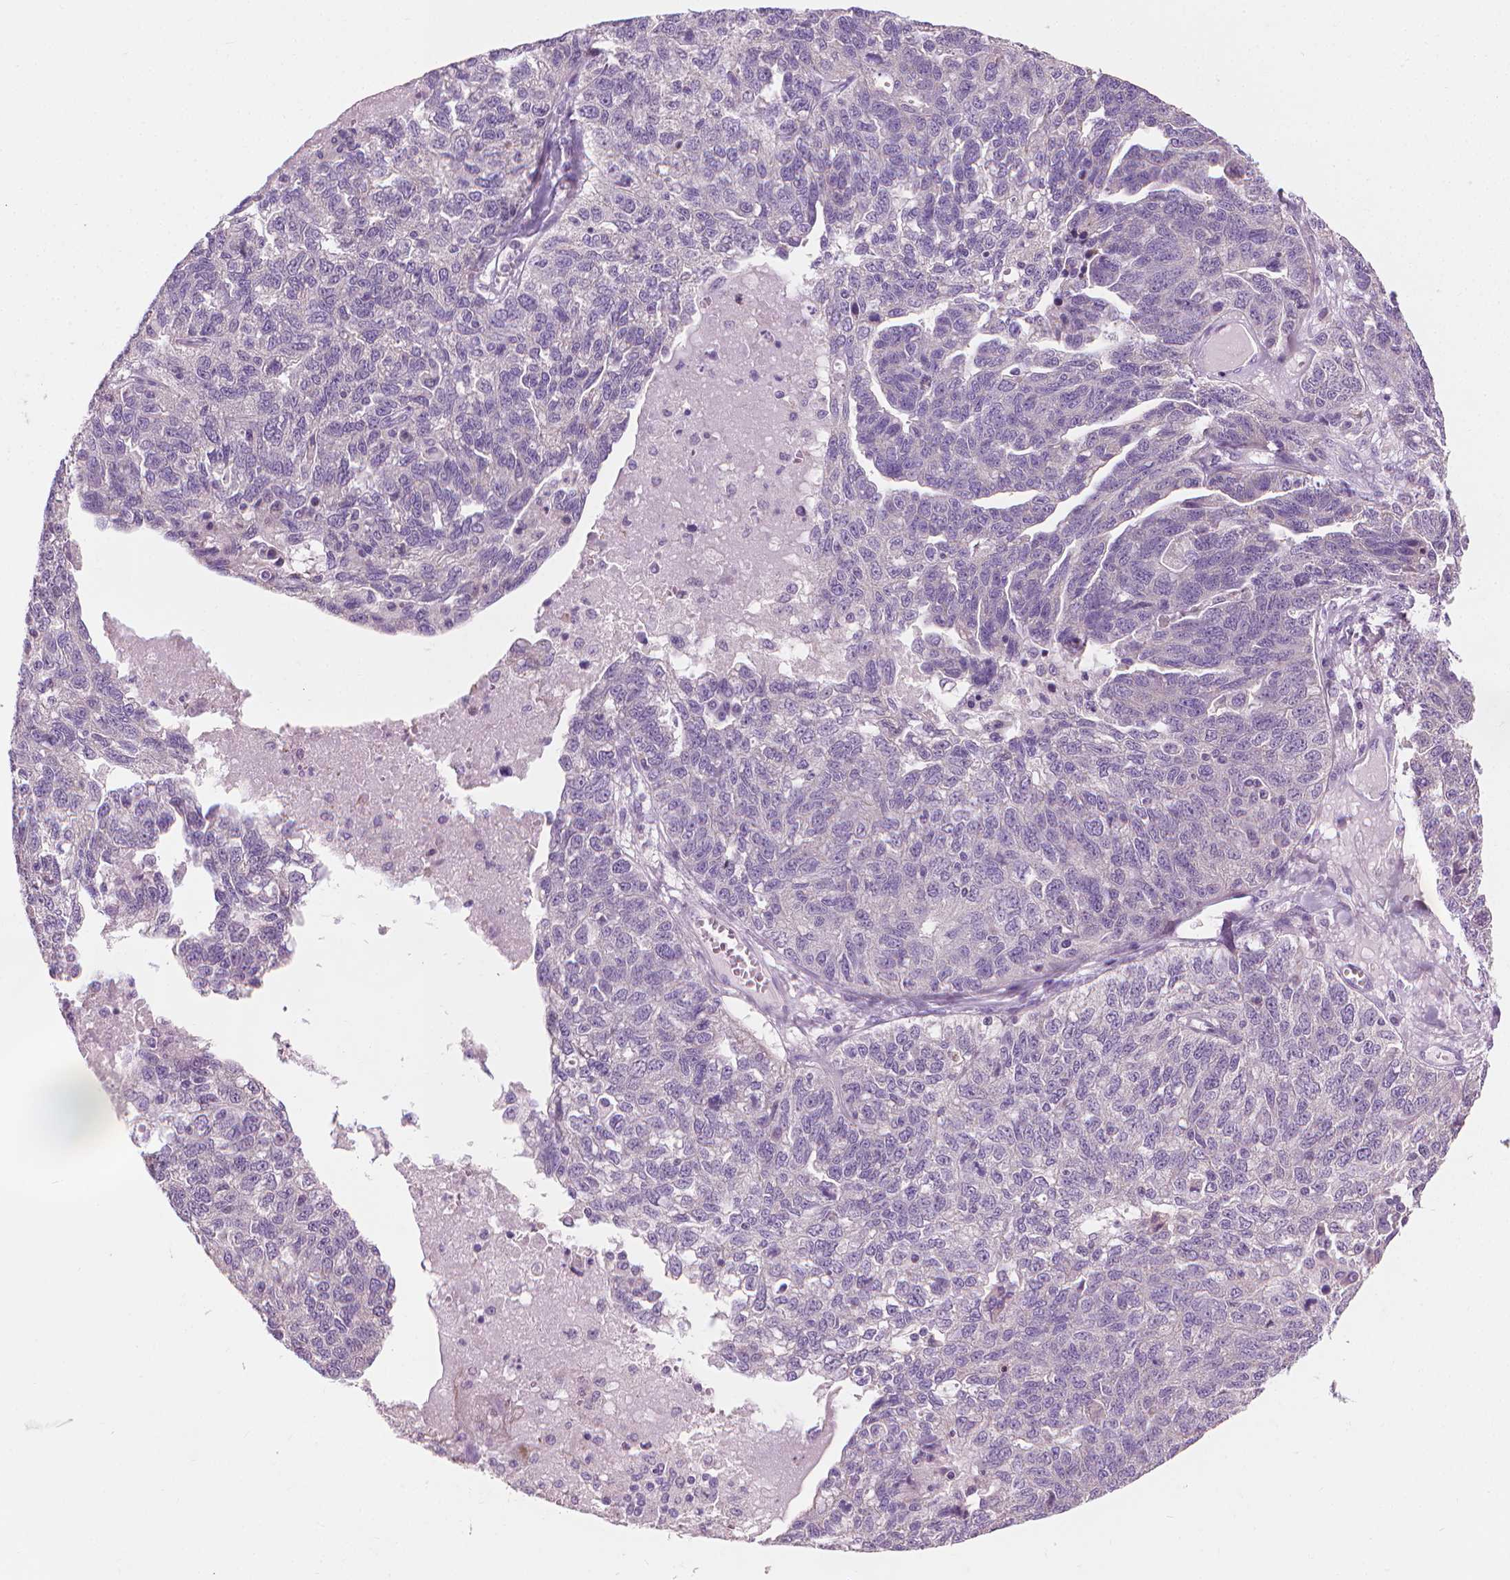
{"staining": {"intensity": "negative", "quantity": "none", "location": "none"}, "tissue": "ovarian cancer", "cell_type": "Tumor cells", "image_type": "cancer", "snomed": [{"axis": "morphology", "description": "Cystadenocarcinoma, serous, NOS"}, {"axis": "topography", "description": "Ovary"}], "caption": "Tumor cells show no significant expression in serous cystadenocarcinoma (ovarian).", "gene": "CFAP126", "patient": {"sex": "female", "age": 71}}